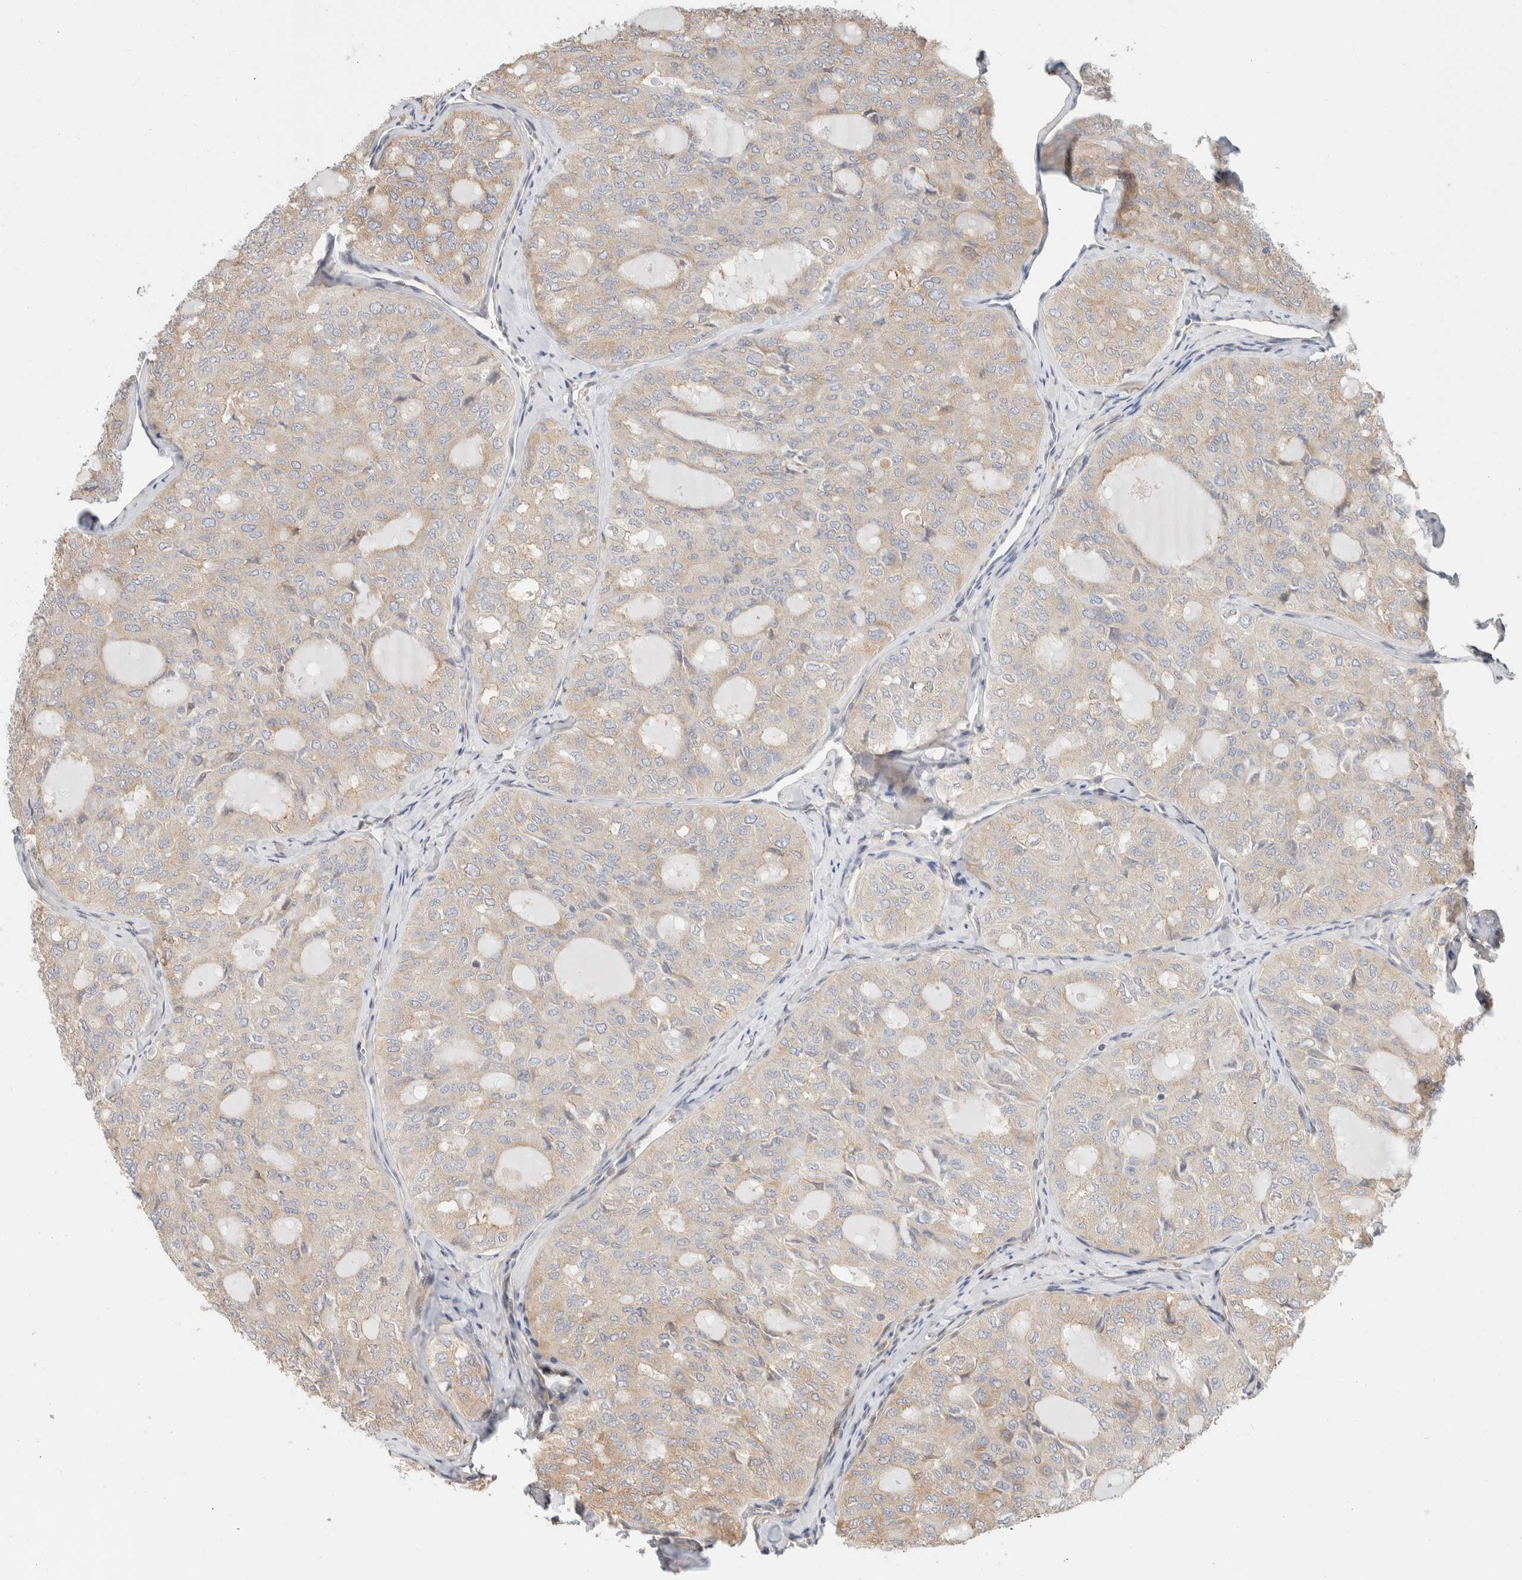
{"staining": {"intensity": "weak", "quantity": "<25%", "location": "cytoplasmic/membranous"}, "tissue": "thyroid cancer", "cell_type": "Tumor cells", "image_type": "cancer", "snomed": [{"axis": "morphology", "description": "Follicular adenoma carcinoma, NOS"}, {"axis": "topography", "description": "Thyroid gland"}], "caption": "Immunohistochemistry of human thyroid follicular adenoma carcinoma displays no expression in tumor cells.", "gene": "ID3", "patient": {"sex": "male", "age": 75}}